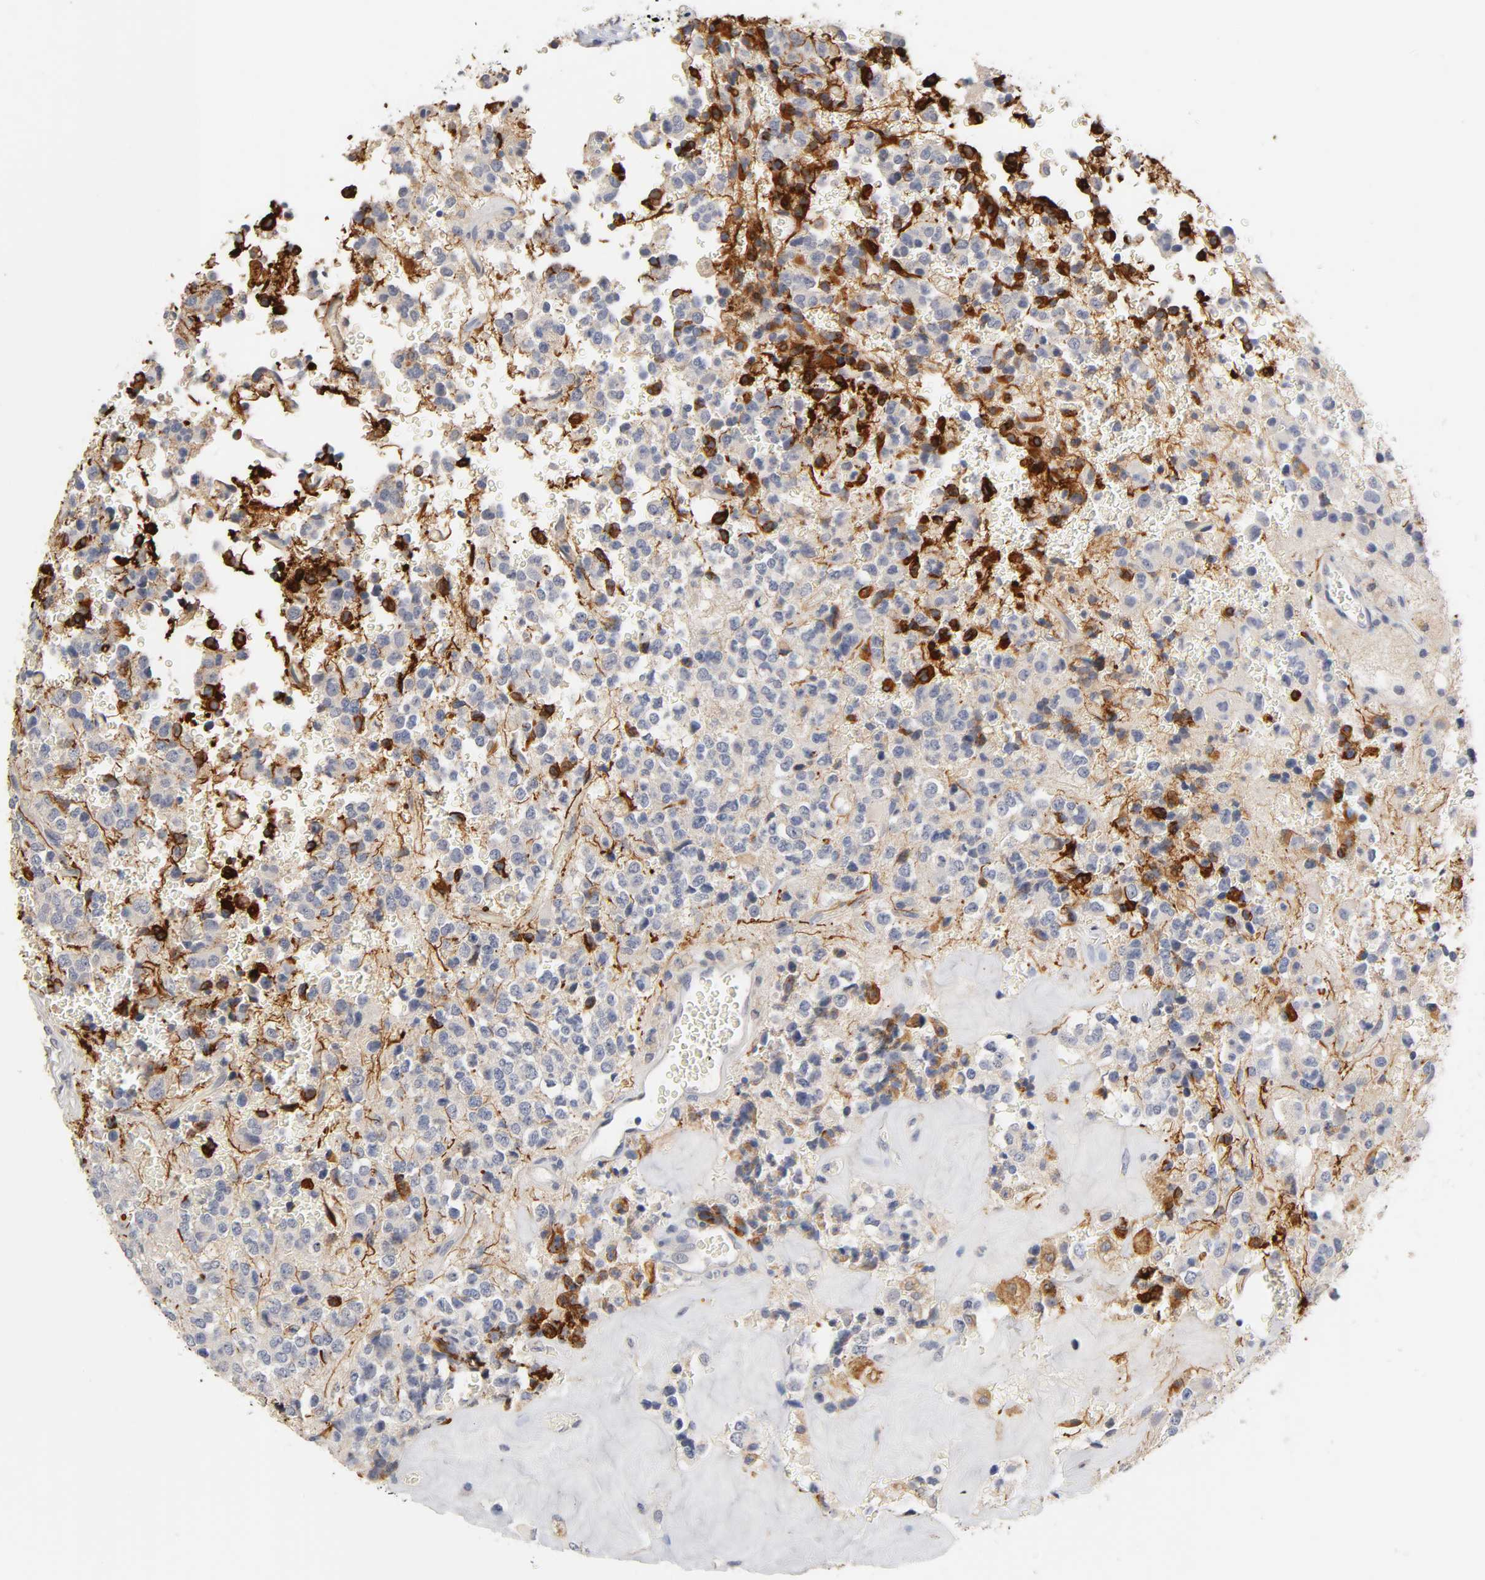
{"staining": {"intensity": "strong", "quantity": "<25%", "location": "cytoplasmic/membranous"}, "tissue": "glioma", "cell_type": "Tumor cells", "image_type": "cancer", "snomed": [{"axis": "morphology", "description": "Glioma, malignant, High grade"}, {"axis": "topography", "description": "pancreas cauda"}], "caption": "Immunohistochemical staining of high-grade glioma (malignant) shows medium levels of strong cytoplasmic/membranous protein expression in about <25% of tumor cells. (brown staining indicates protein expression, while blue staining denotes nuclei).", "gene": "OVOL1", "patient": {"sex": "male", "age": 60}}